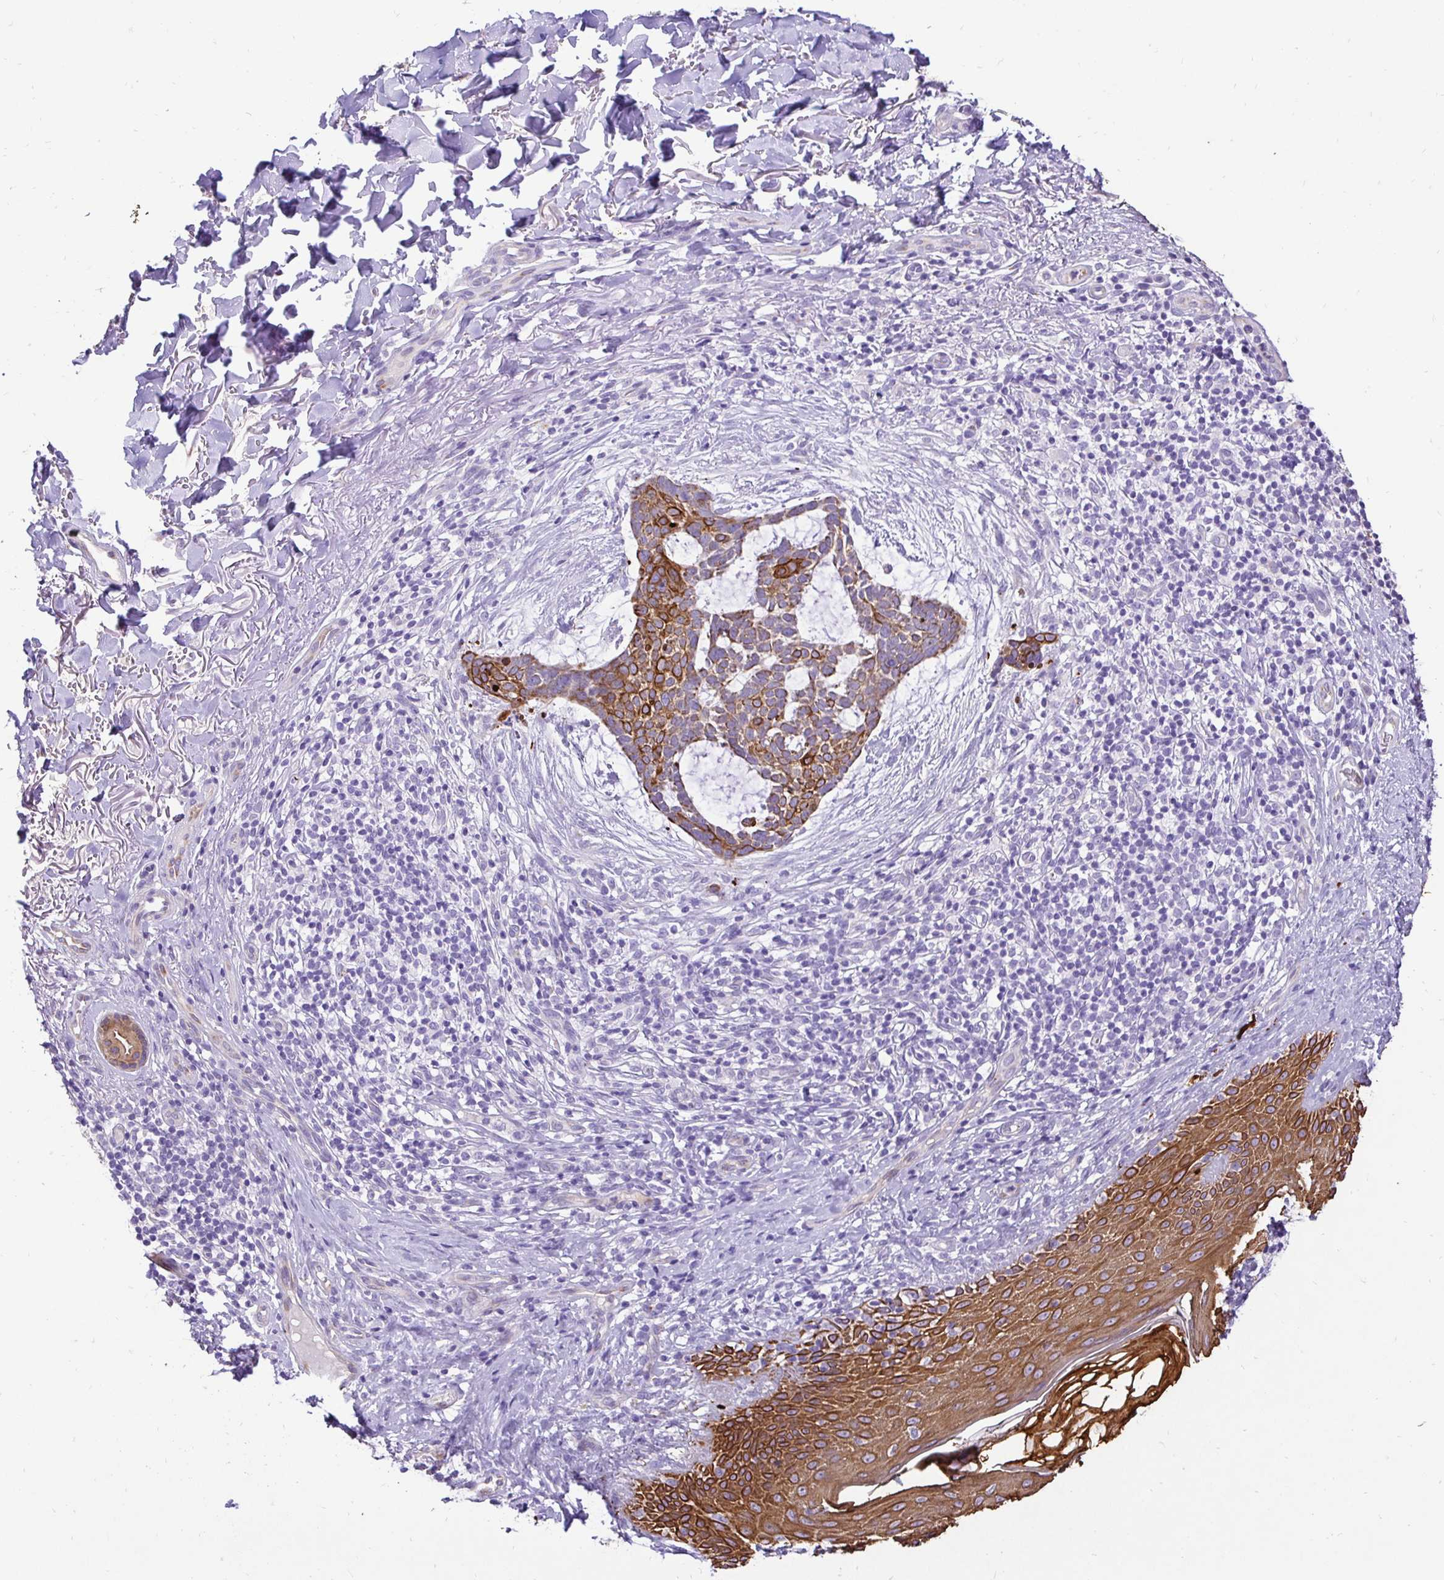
{"staining": {"intensity": "moderate", "quantity": "25%-75%", "location": "cytoplasmic/membranous"}, "tissue": "skin cancer", "cell_type": "Tumor cells", "image_type": "cancer", "snomed": [{"axis": "morphology", "description": "Basal cell carcinoma"}, {"axis": "topography", "description": "Skin"}], "caption": "A histopathology image showing moderate cytoplasmic/membranous staining in about 25%-75% of tumor cells in skin basal cell carcinoma, as visualized by brown immunohistochemical staining.", "gene": "TAF1D", "patient": {"sex": "male", "age": 64}}